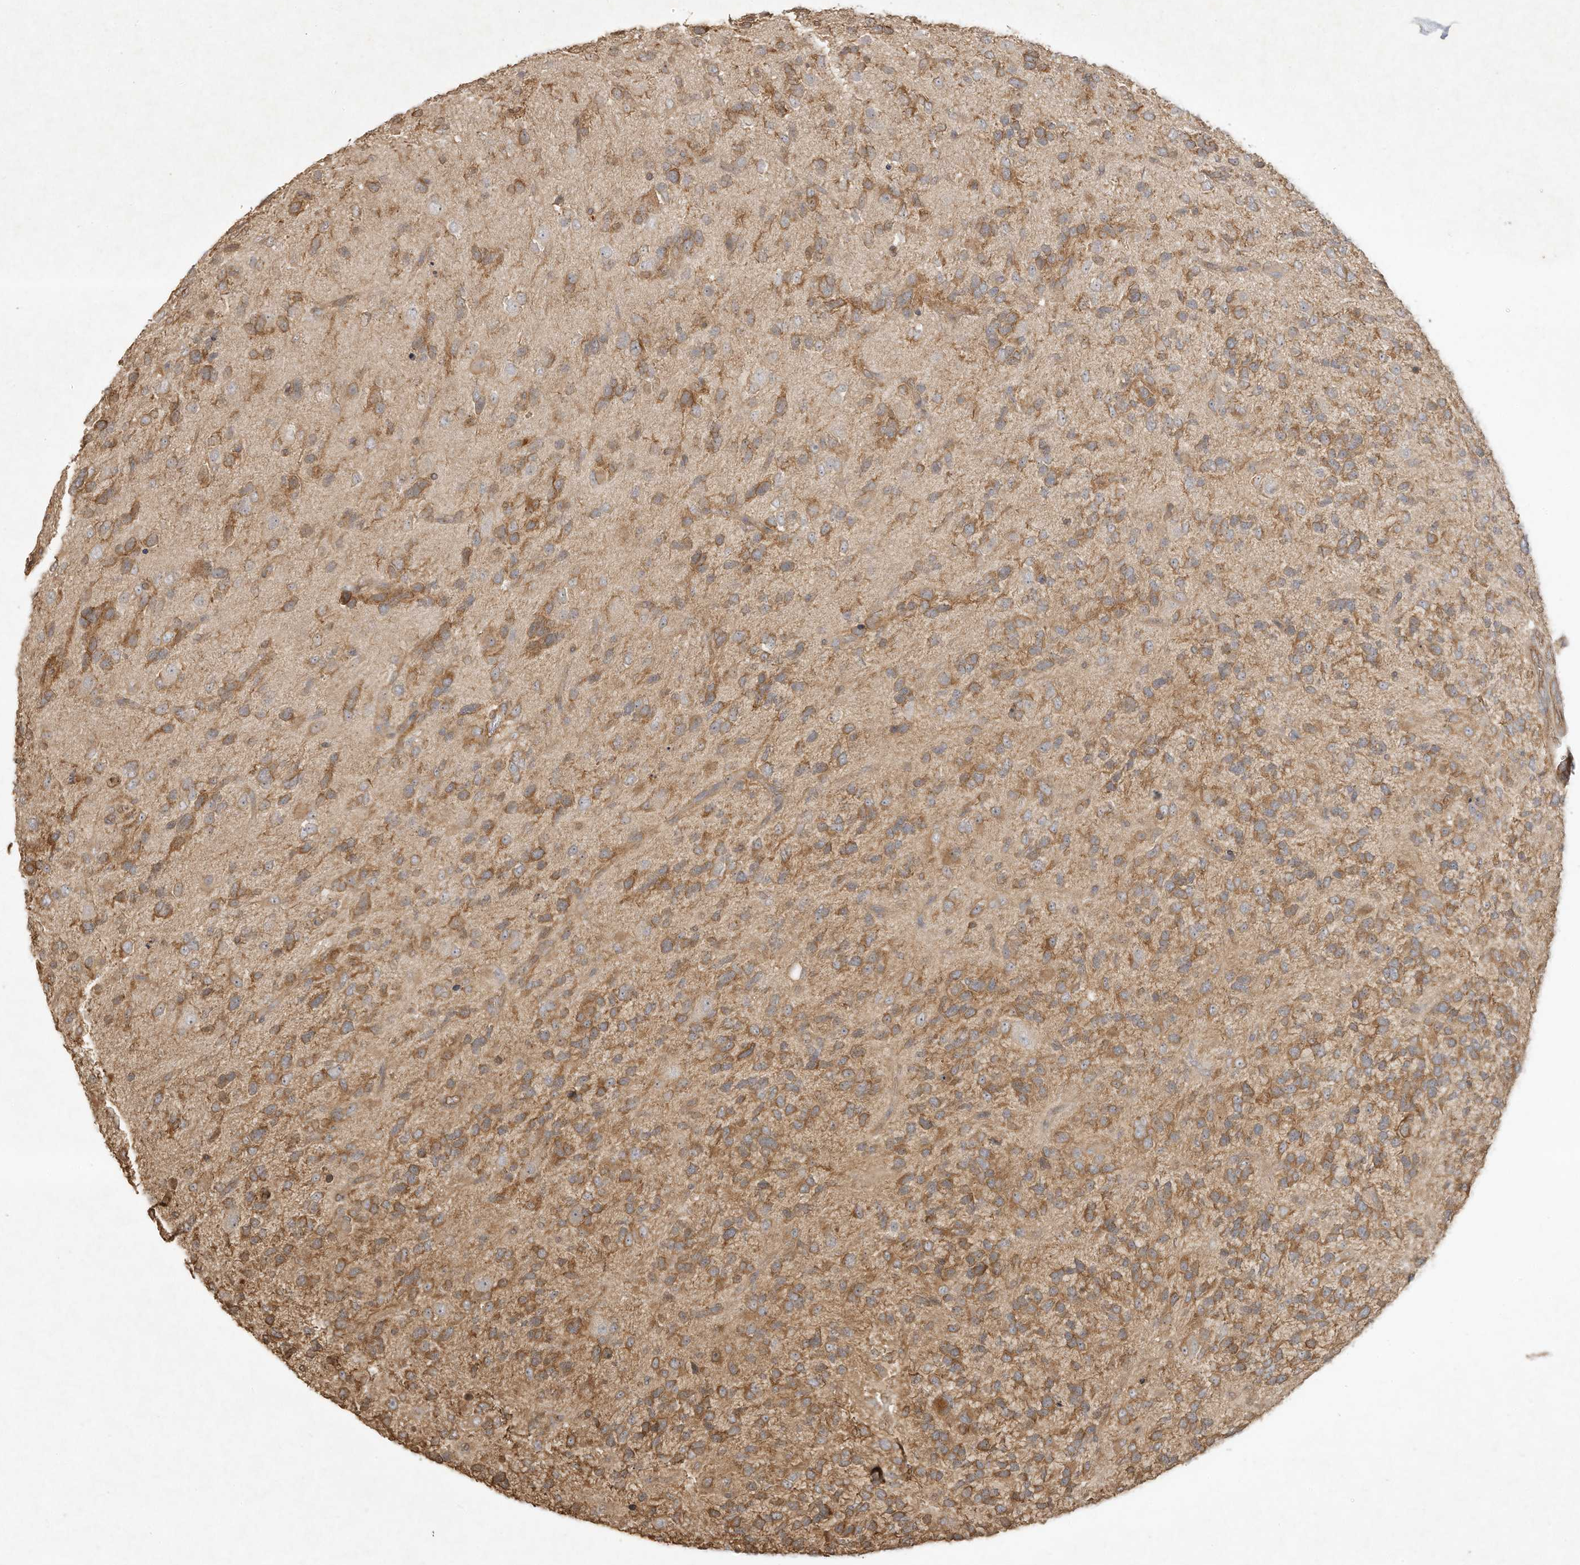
{"staining": {"intensity": "moderate", "quantity": ">75%", "location": "cytoplasmic/membranous"}, "tissue": "glioma", "cell_type": "Tumor cells", "image_type": "cancer", "snomed": [{"axis": "morphology", "description": "Glioma, malignant, High grade"}, {"axis": "topography", "description": "Brain"}], "caption": "Immunohistochemistry (DAB) staining of malignant glioma (high-grade) demonstrates moderate cytoplasmic/membranous protein expression in approximately >75% of tumor cells. (brown staining indicates protein expression, while blue staining denotes nuclei).", "gene": "DYNC1I2", "patient": {"sex": "female", "age": 58}}